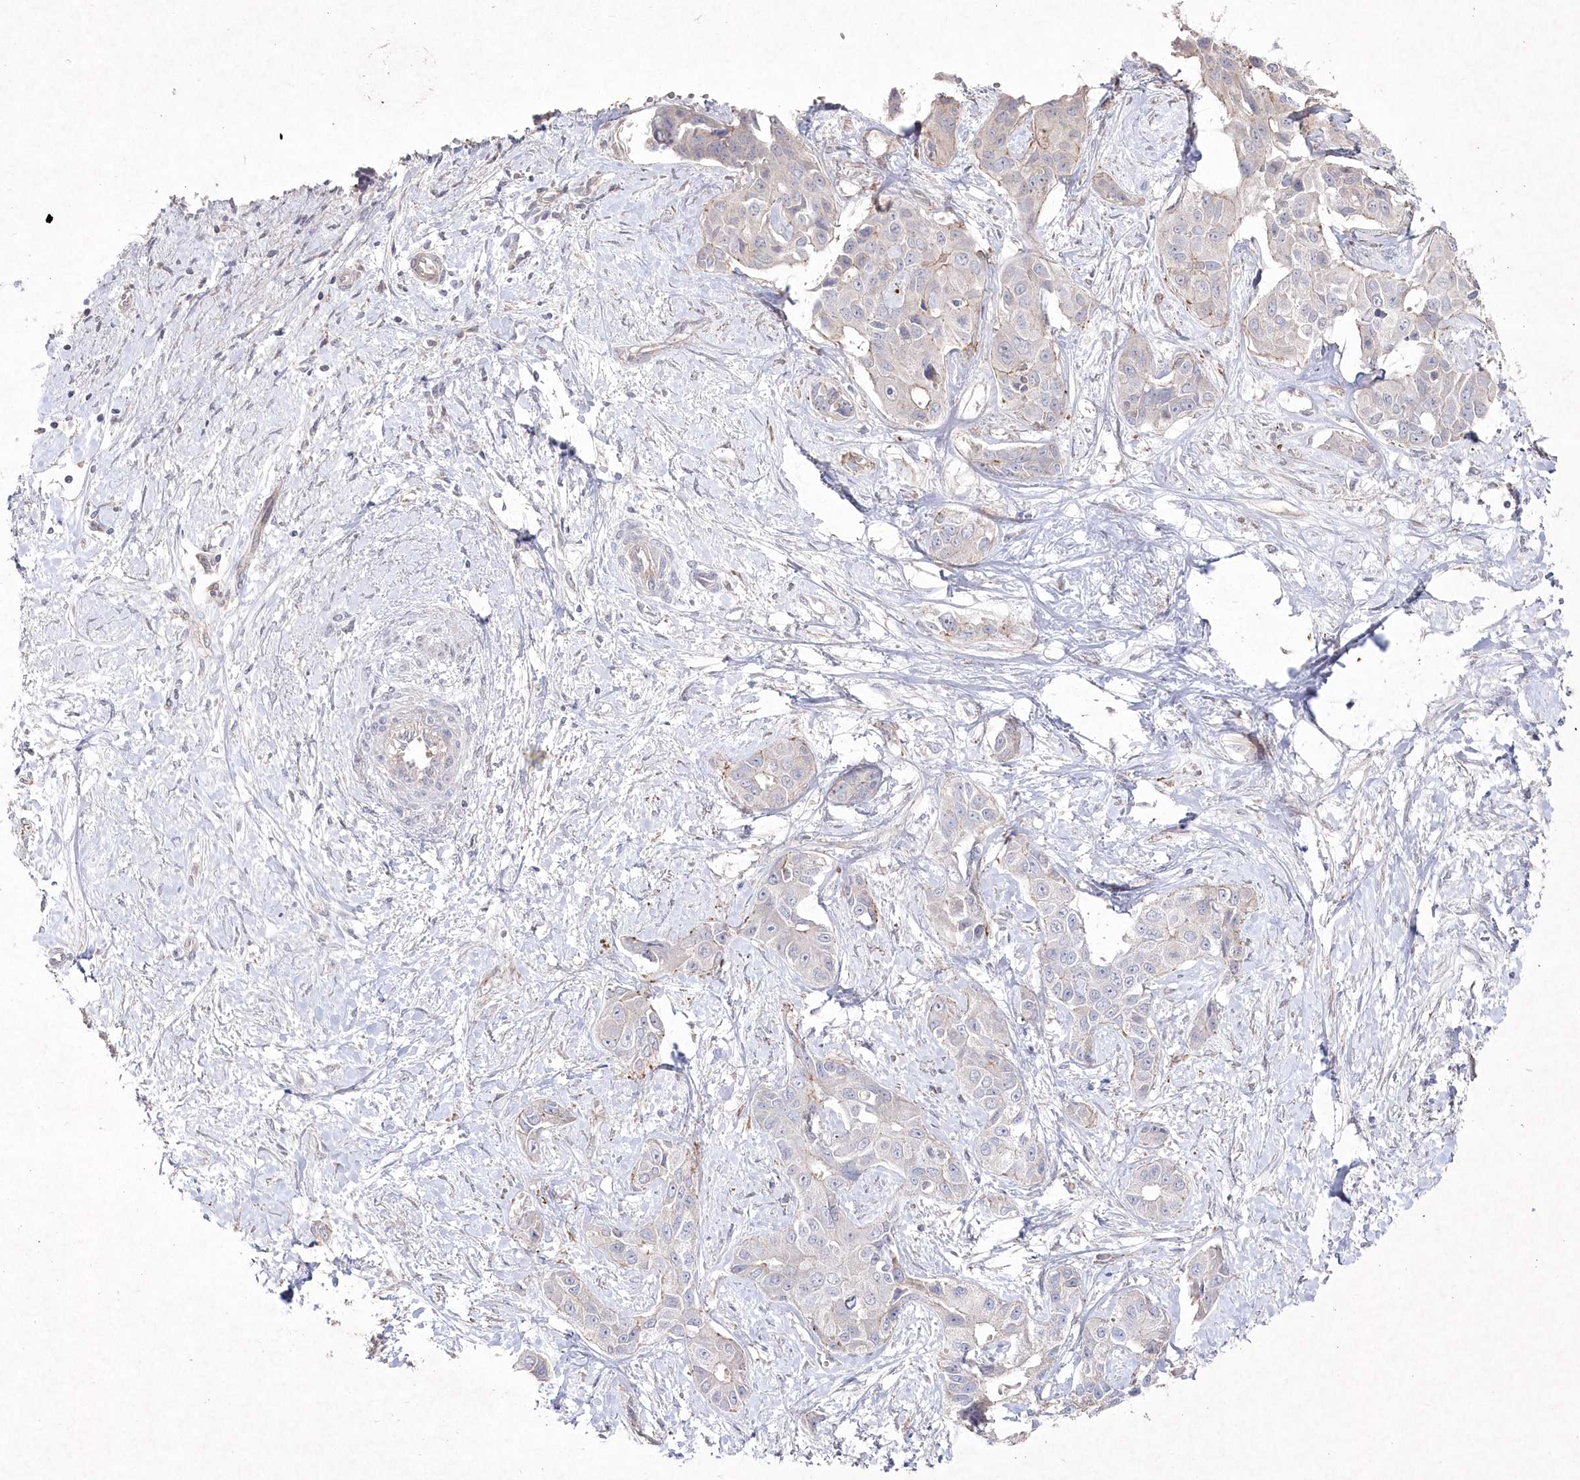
{"staining": {"intensity": "negative", "quantity": "none", "location": "none"}, "tissue": "liver cancer", "cell_type": "Tumor cells", "image_type": "cancer", "snomed": [{"axis": "morphology", "description": "Cholangiocarcinoma"}, {"axis": "topography", "description": "Liver"}], "caption": "IHC histopathology image of neoplastic tissue: human liver cancer (cholangiocarcinoma) stained with DAB displays no significant protein expression in tumor cells.", "gene": "TGFBRAP1", "patient": {"sex": "male", "age": 59}}